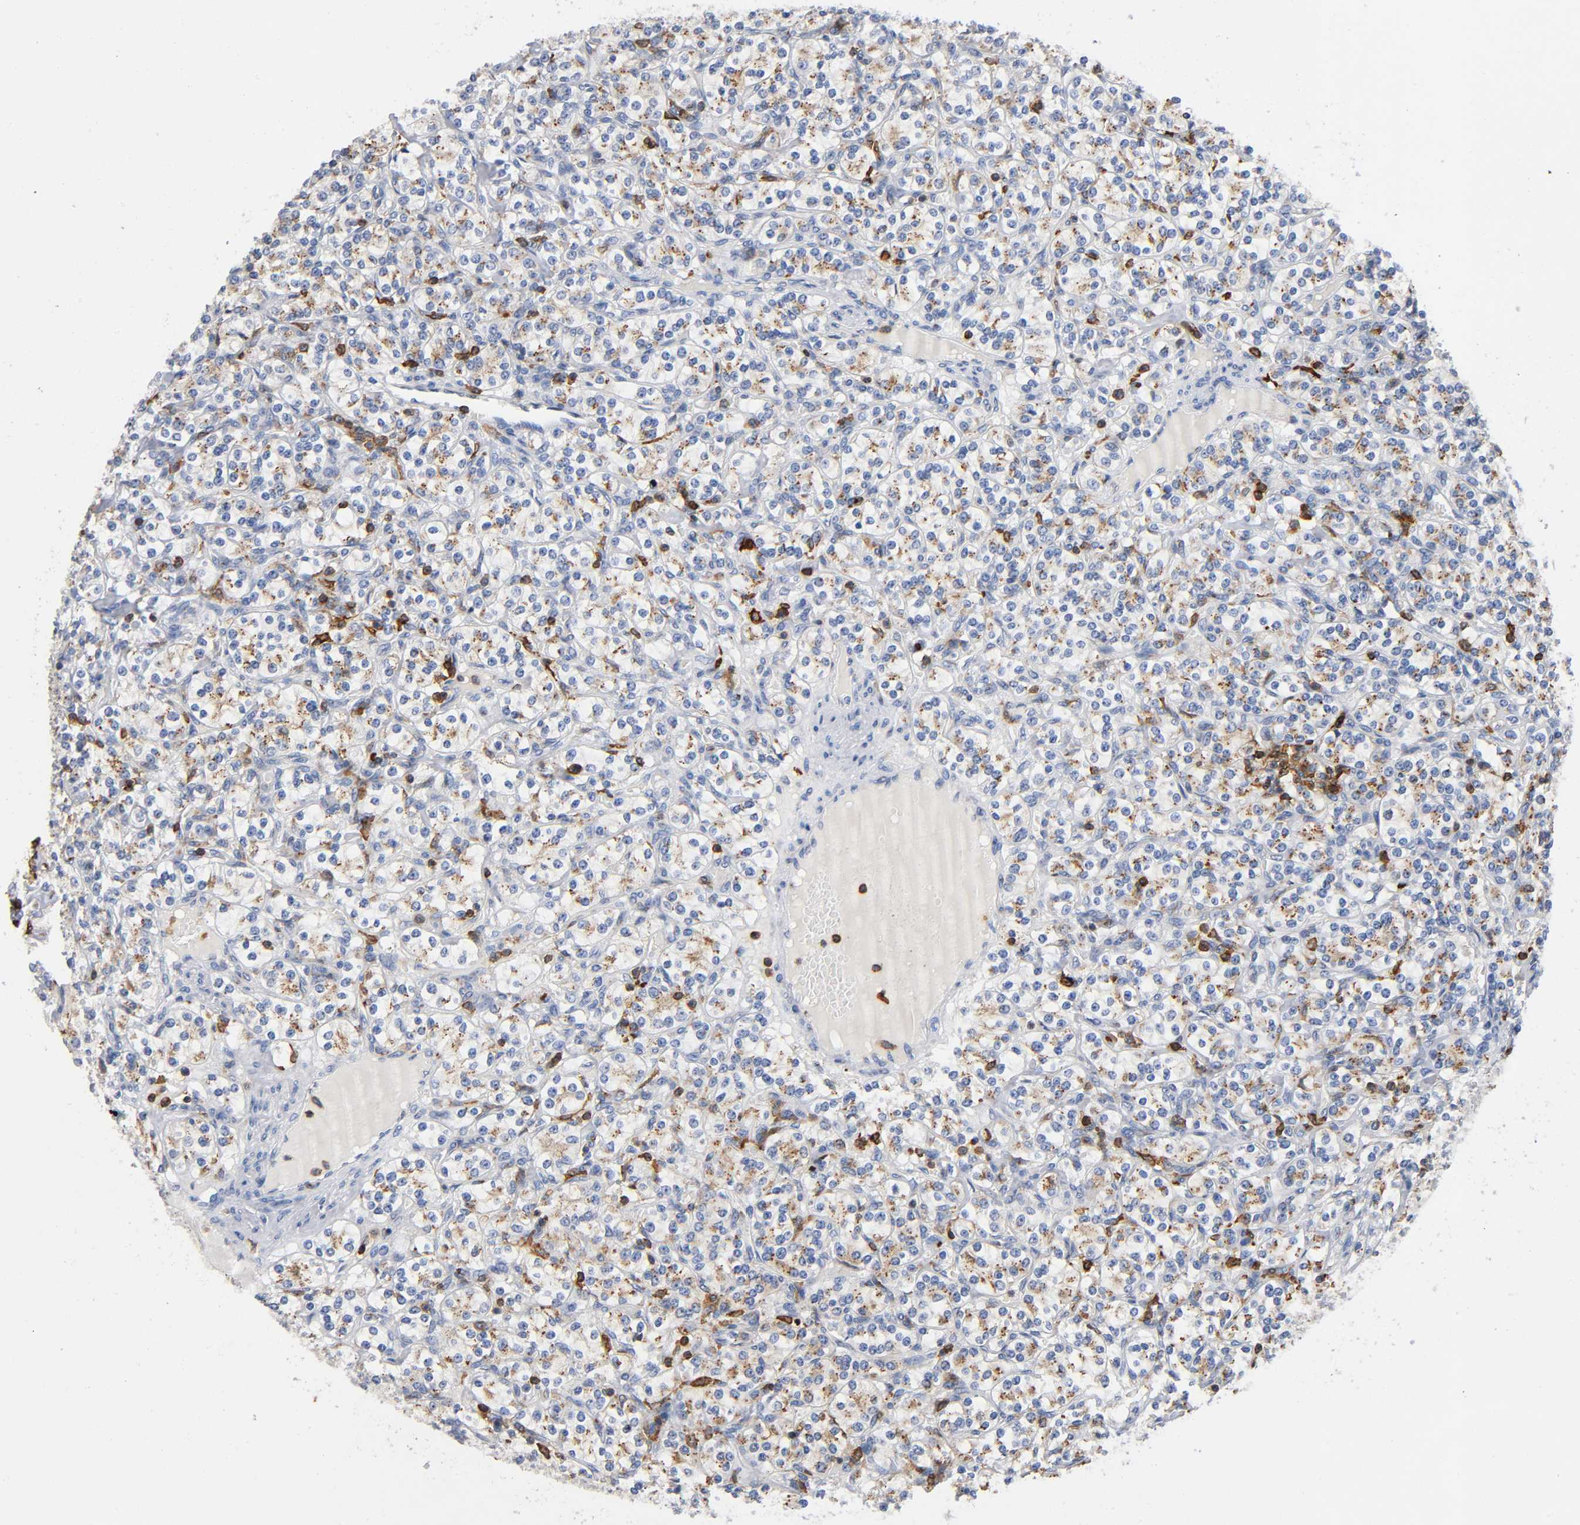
{"staining": {"intensity": "moderate", "quantity": "25%-75%", "location": "cytoplasmic/membranous"}, "tissue": "renal cancer", "cell_type": "Tumor cells", "image_type": "cancer", "snomed": [{"axis": "morphology", "description": "Adenocarcinoma, NOS"}, {"axis": "topography", "description": "Kidney"}], "caption": "This is a micrograph of immunohistochemistry (IHC) staining of renal cancer (adenocarcinoma), which shows moderate positivity in the cytoplasmic/membranous of tumor cells.", "gene": "CAPN10", "patient": {"sex": "male", "age": 77}}